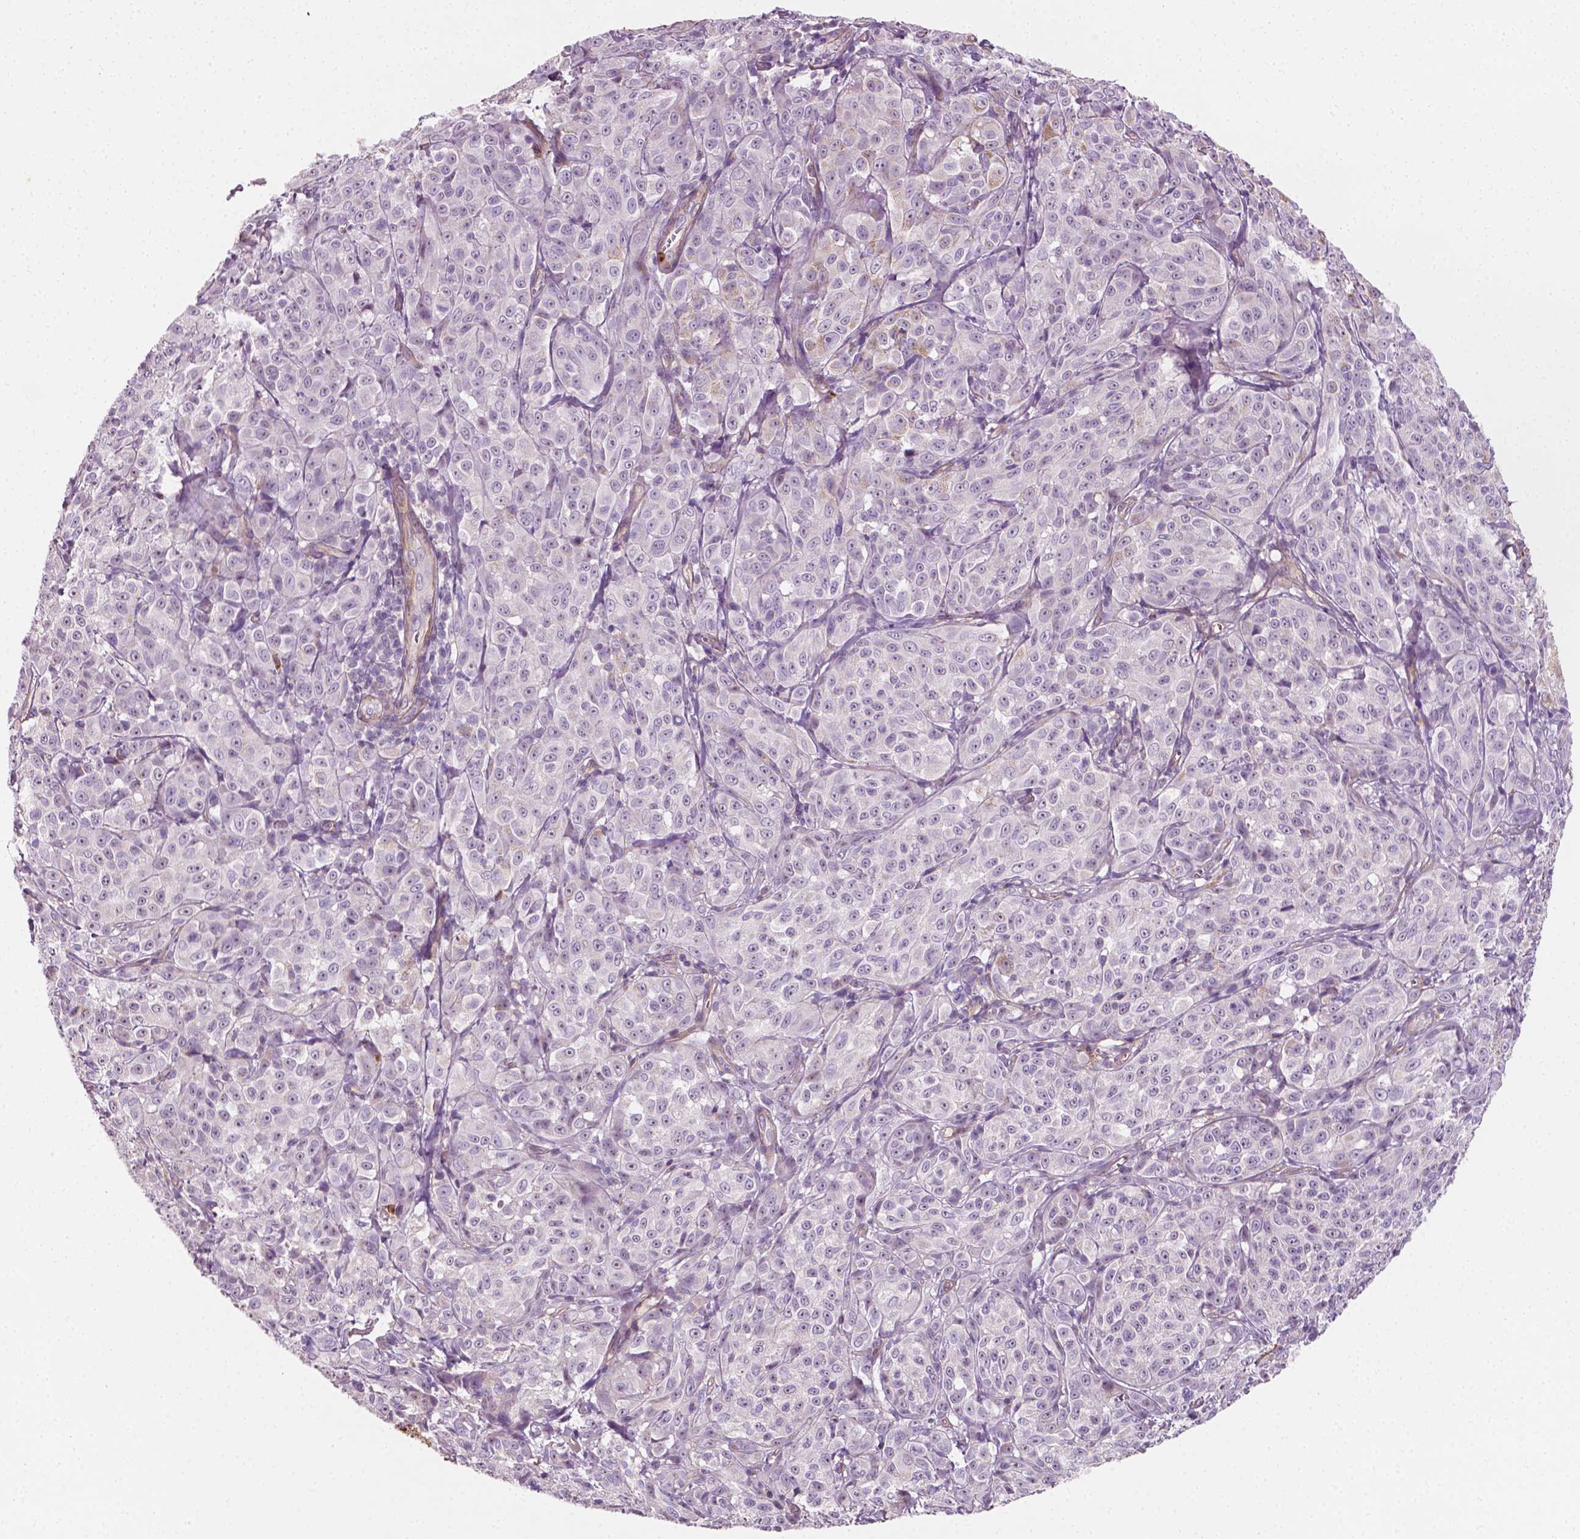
{"staining": {"intensity": "negative", "quantity": "none", "location": "none"}, "tissue": "melanoma", "cell_type": "Tumor cells", "image_type": "cancer", "snomed": [{"axis": "morphology", "description": "Malignant melanoma, NOS"}, {"axis": "topography", "description": "Skin"}], "caption": "Protein analysis of malignant melanoma exhibits no significant expression in tumor cells.", "gene": "PTX3", "patient": {"sex": "male", "age": 89}}